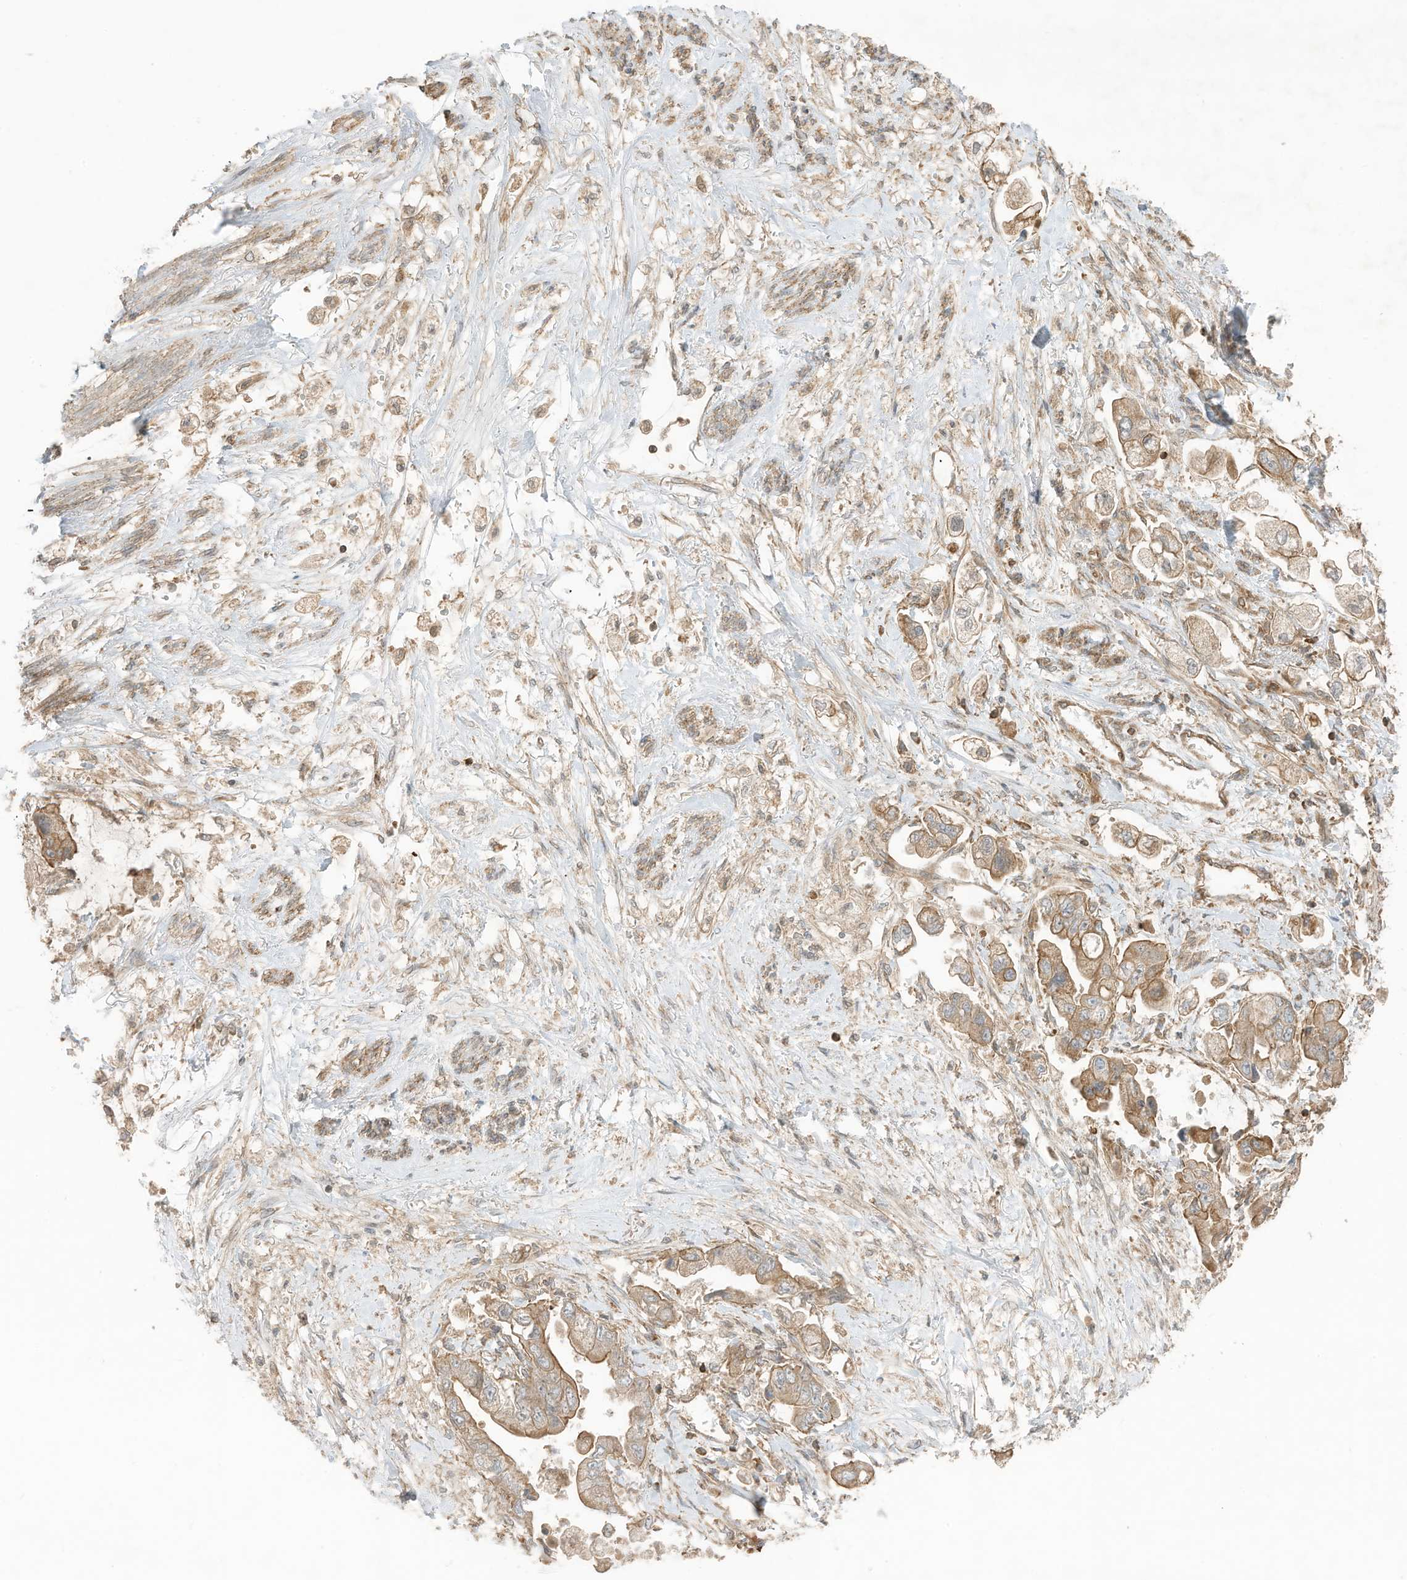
{"staining": {"intensity": "moderate", "quantity": ">75%", "location": "cytoplasmic/membranous"}, "tissue": "stomach cancer", "cell_type": "Tumor cells", "image_type": "cancer", "snomed": [{"axis": "morphology", "description": "Adenocarcinoma, NOS"}, {"axis": "topography", "description": "Stomach"}], "caption": "Tumor cells reveal moderate cytoplasmic/membranous staining in about >75% of cells in stomach adenocarcinoma.", "gene": "SLC25A12", "patient": {"sex": "male", "age": 62}}